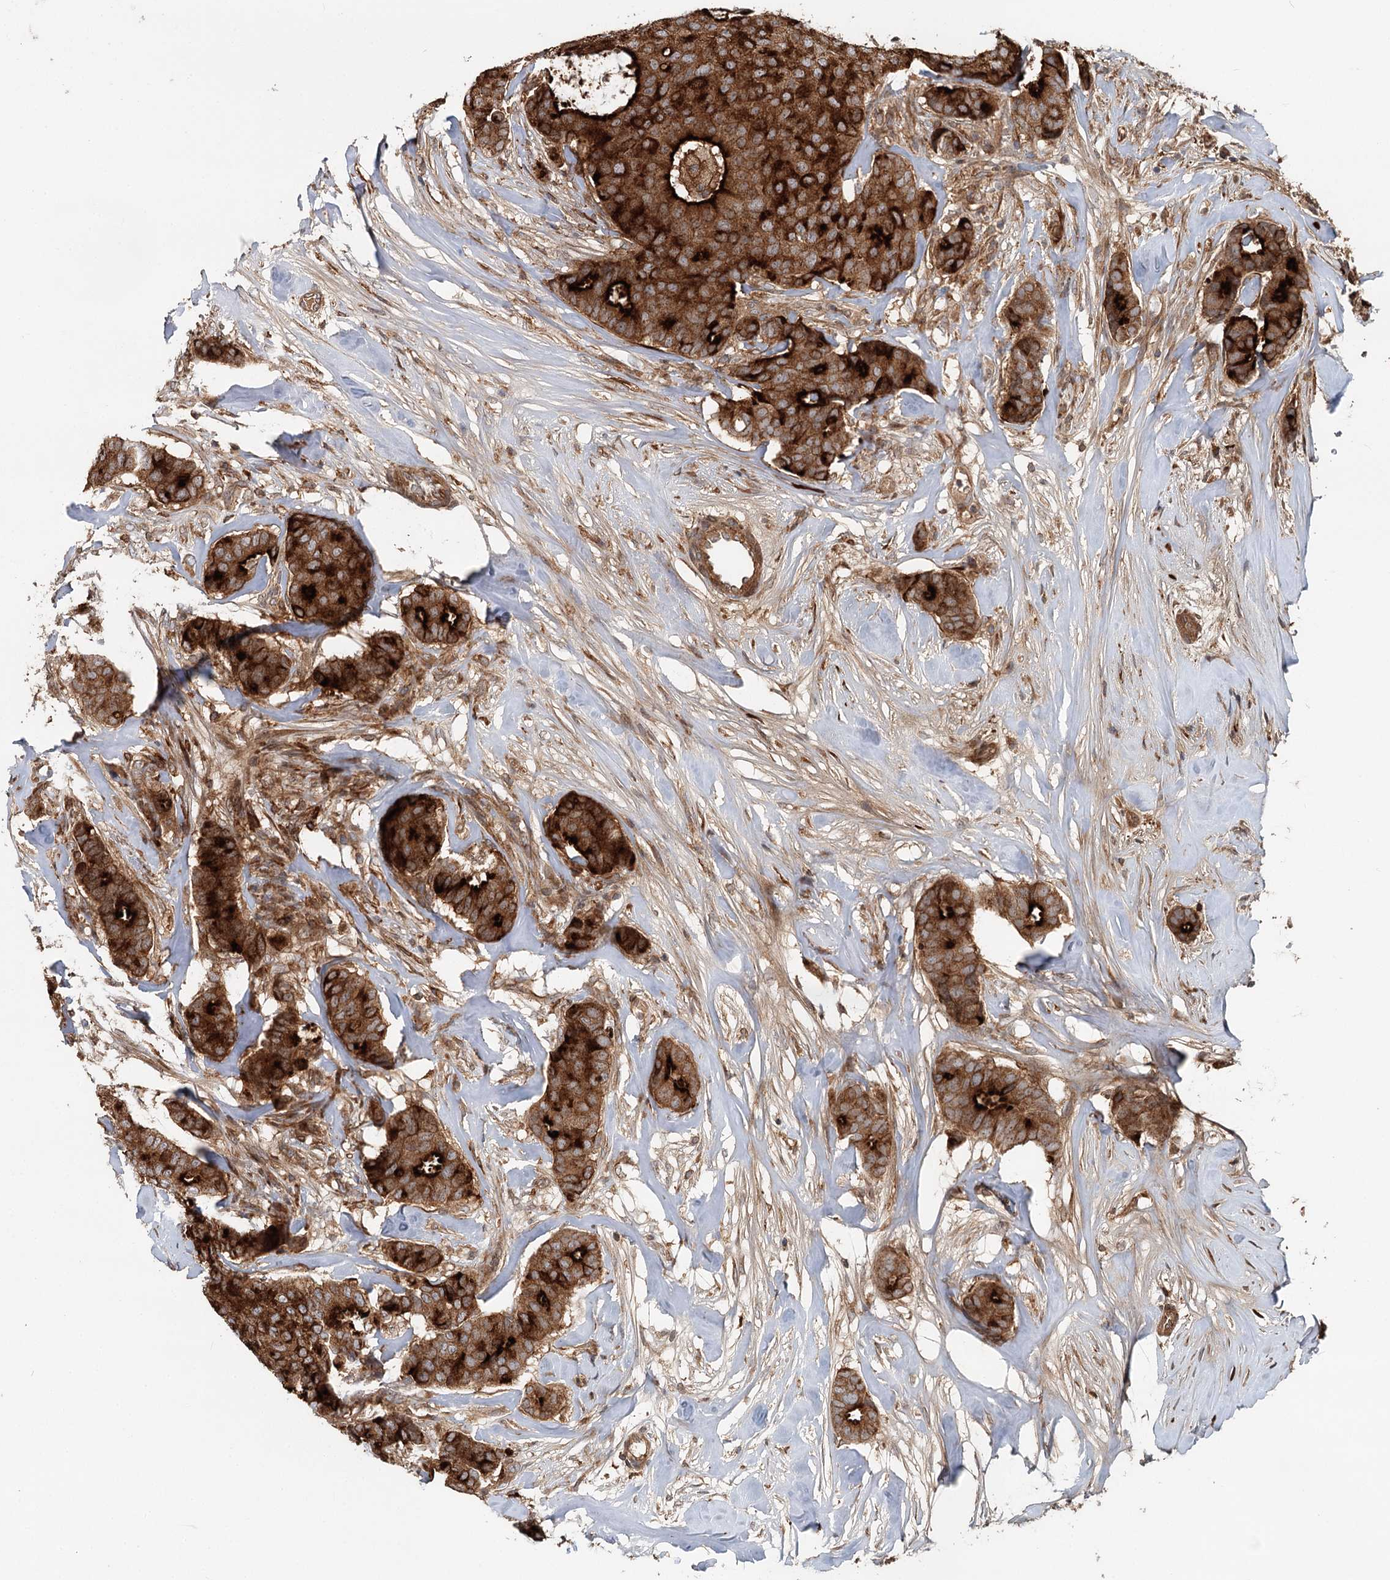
{"staining": {"intensity": "strong", "quantity": ">75%", "location": "cytoplasmic/membranous"}, "tissue": "breast cancer", "cell_type": "Tumor cells", "image_type": "cancer", "snomed": [{"axis": "morphology", "description": "Duct carcinoma"}, {"axis": "topography", "description": "Breast"}], "caption": "DAB immunohistochemical staining of breast infiltrating ductal carcinoma exhibits strong cytoplasmic/membranous protein staining in about >75% of tumor cells.", "gene": "RNF111", "patient": {"sex": "female", "age": 75}}